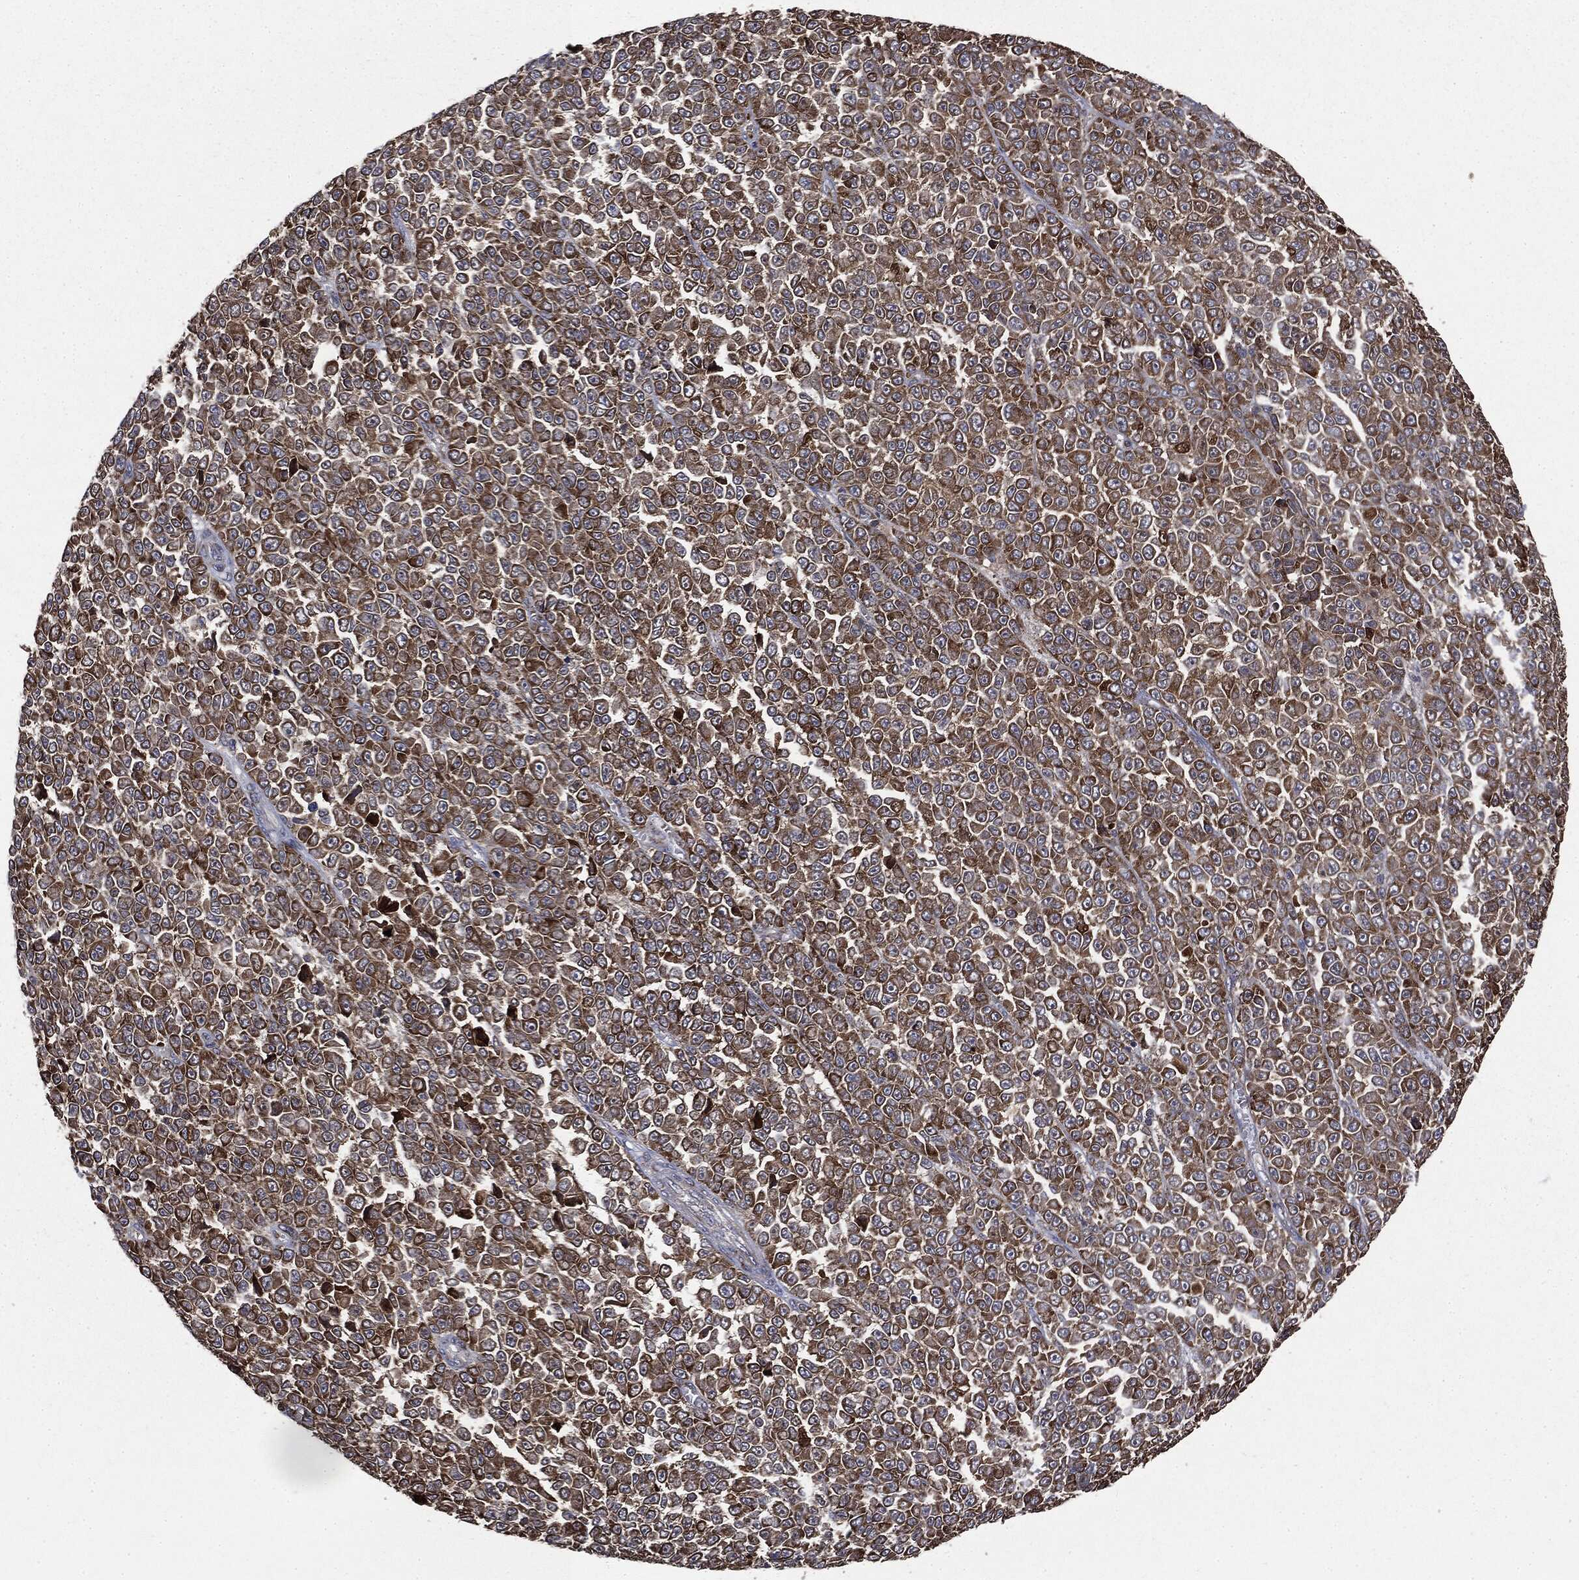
{"staining": {"intensity": "strong", "quantity": ">75%", "location": "cytoplasmic/membranous"}, "tissue": "melanoma", "cell_type": "Tumor cells", "image_type": "cancer", "snomed": [{"axis": "morphology", "description": "Malignant melanoma, NOS"}, {"axis": "topography", "description": "Skin"}], "caption": "Human malignant melanoma stained with a protein marker shows strong staining in tumor cells.", "gene": "PLOD3", "patient": {"sex": "female", "age": 95}}